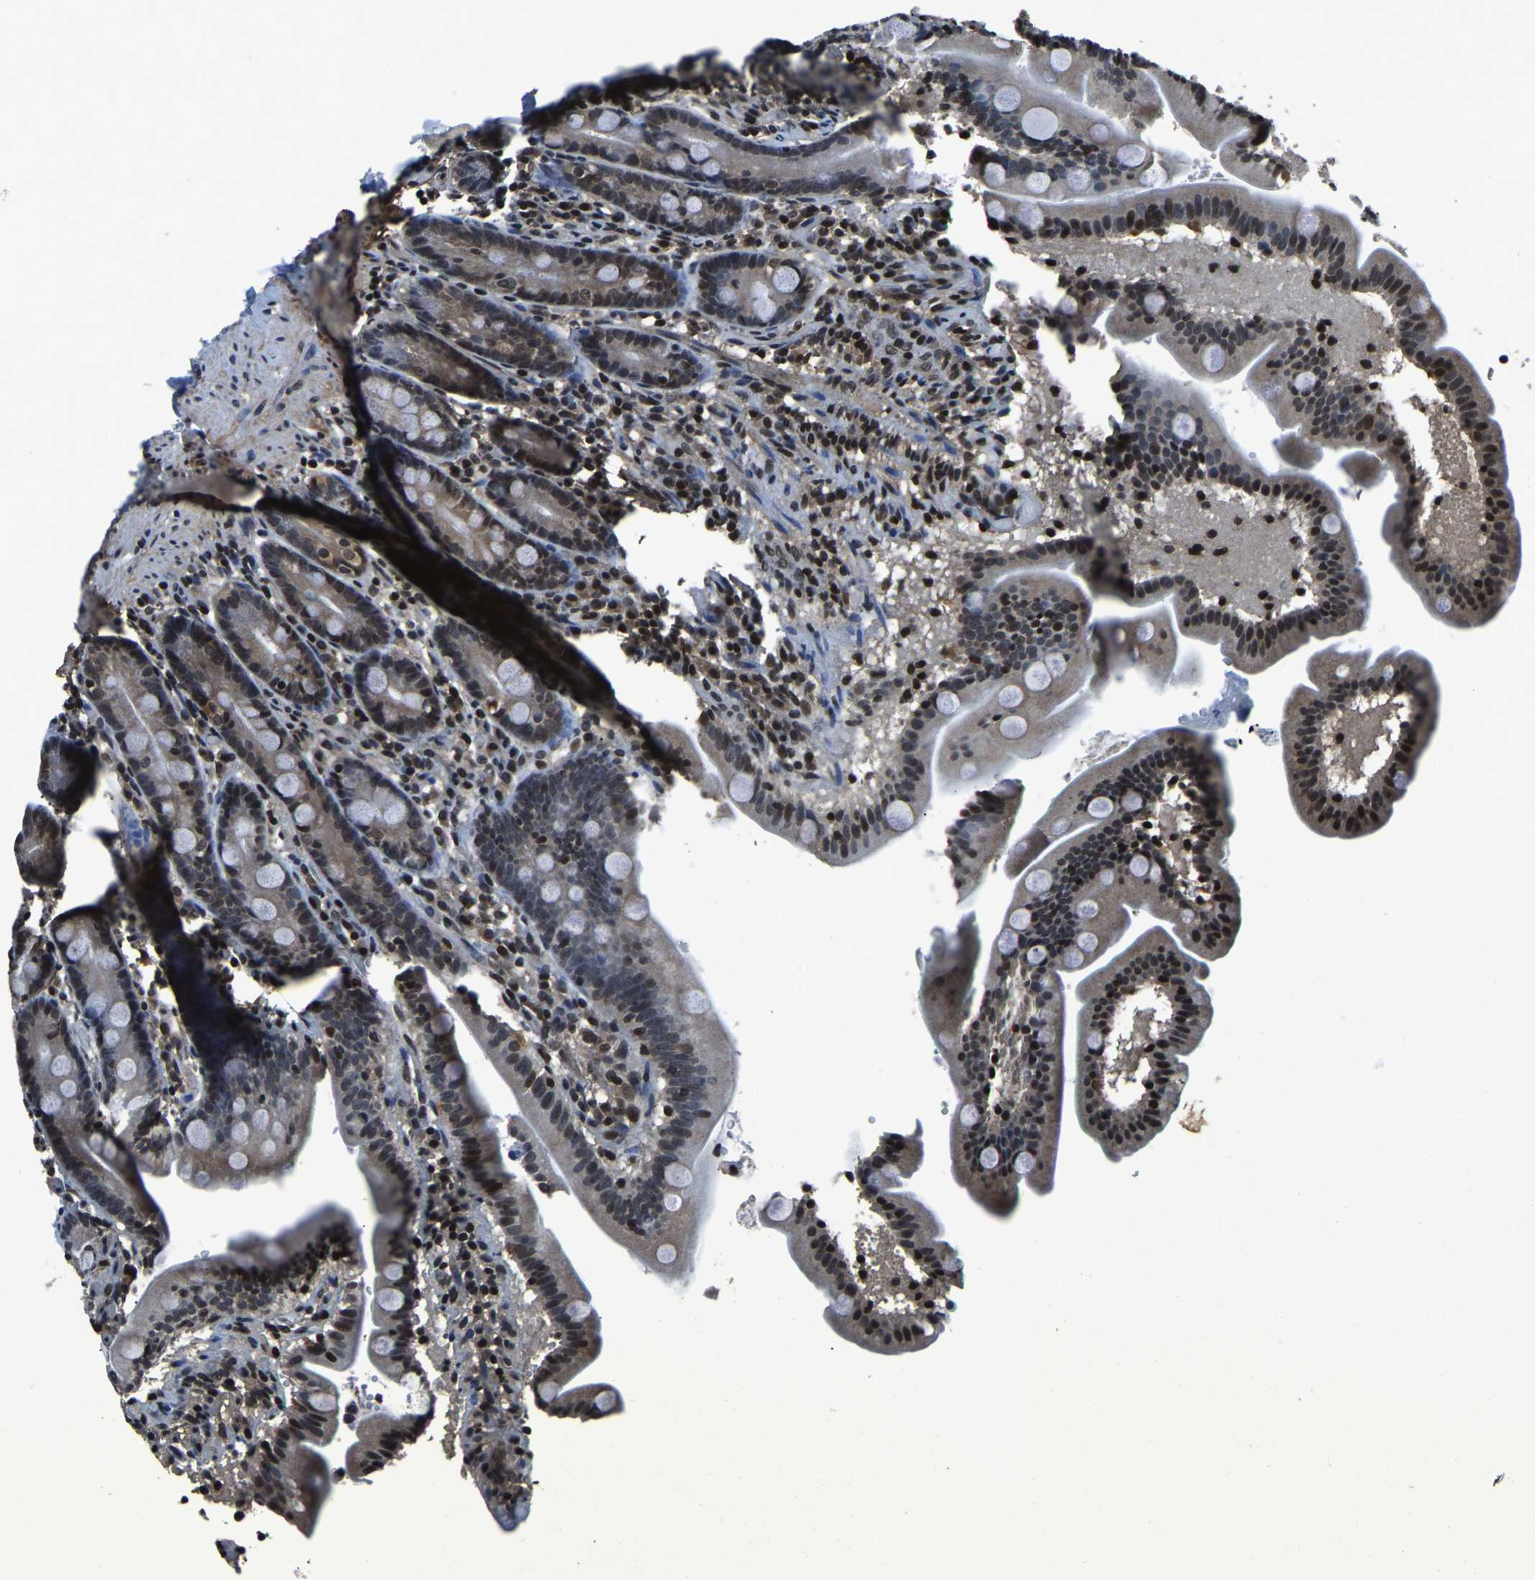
{"staining": {"intensity": "moderate", "quantity": "25%-75%", "location": "nuclear"}, "tissue": "duodenum", "cell_type": "Glandular cells", "image_type": "normal", "snomed": [{"axis": "morphology", "description": "Normal tissue, NOS"}, {"axis": "topography", "description": "Duodenum"}], "caption": "Immunohistochemical staining of unremarkable human duodenum reveals medium levels of moderate nuclear expression in about 25%-75% of glandular cells. (DAB (3,3'-diaminobenzidine) IHC with brightfield microscopy, high magnification).", "gene": "ANKIB1", "patient": {"sex": "male", "age": 54}}